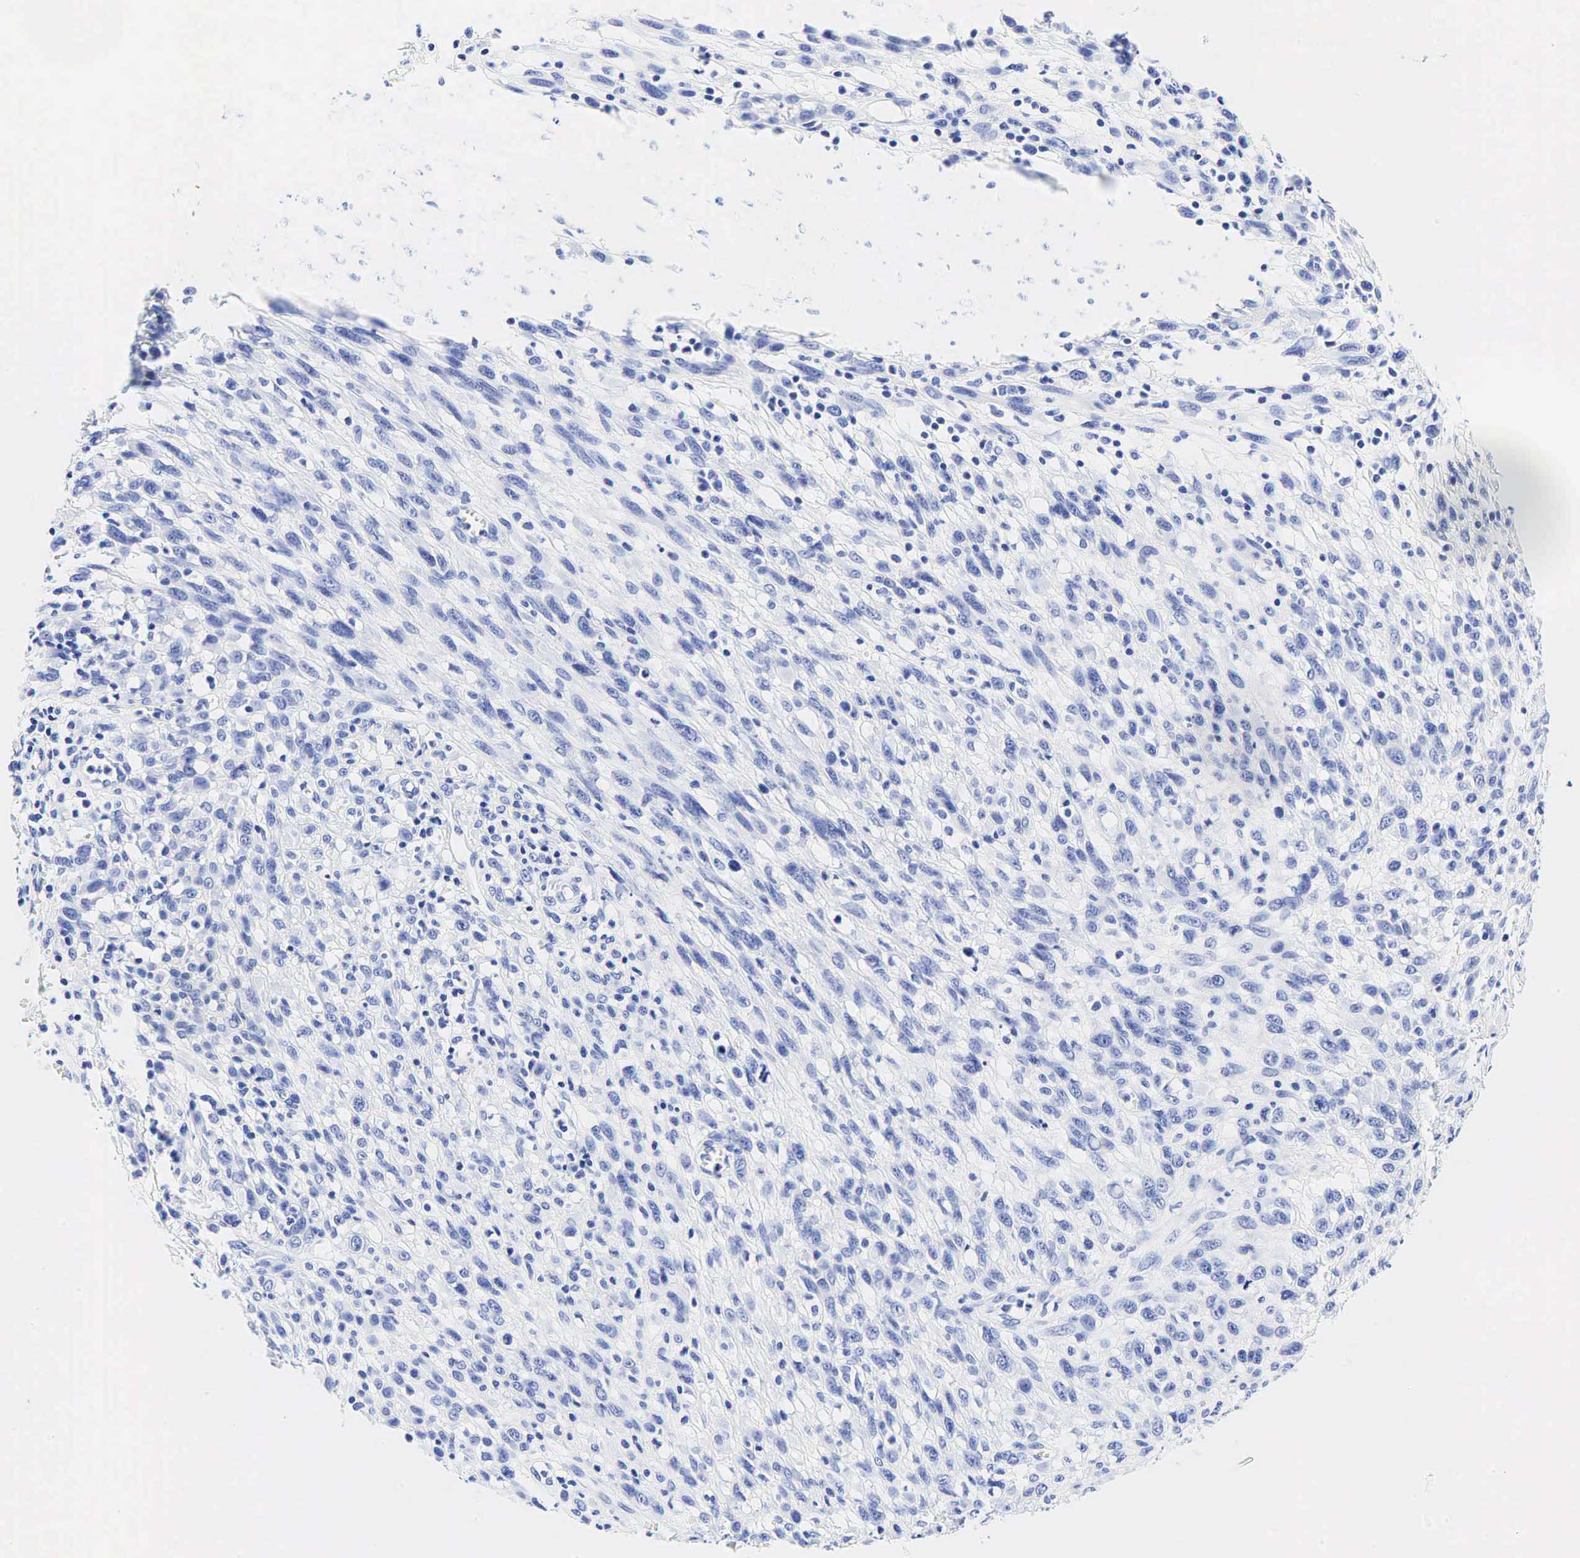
{"staining": {"intensity": "negative", "quantity": "none", "location": "none"}, "tissue": "melanoma", "cell_type": "Tumor cells", "image_type": "cancer", "snomed": [{"axis": "morphology", "description": "Malignant melanoma, NOS"}, {"axis": "topography", "description": "Skin"}], "caption": "Malignant melanoma was stained to show a protein in brown. There is no significant staining in tumor cells. (Brightfield microscopy of DAB immunohistochemistry at high magnification).", "gene": "CEACAM5", "patient": {"sex": "male", "age": 51}}